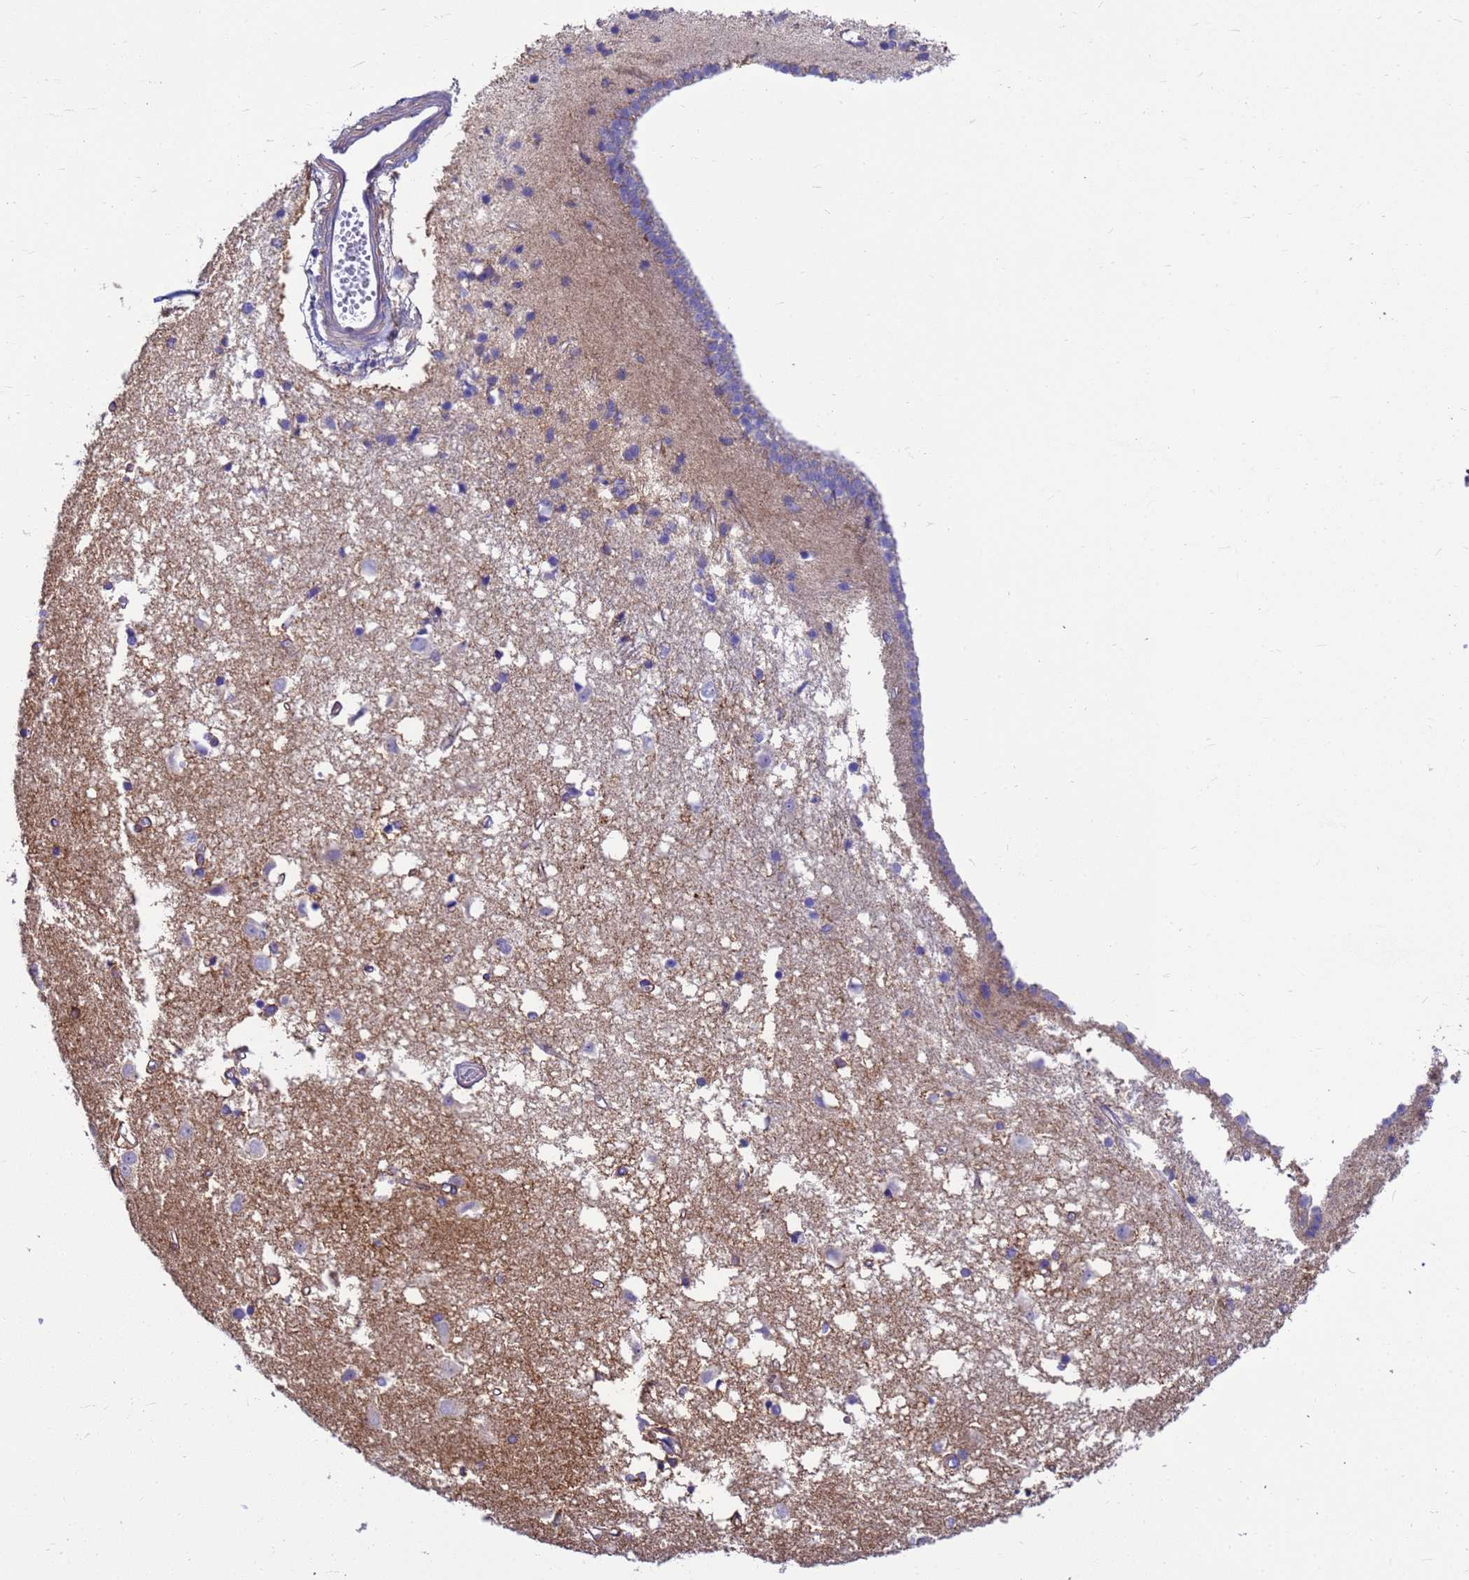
{"staining": {"intensity": "negative", "quantity": "none", "location": "none"}, "tissue": "caudate", "cell_type": "Glial cells", "image_type": "normal", "snomed": [{"axis": "morphology", "description": "Normal tissue, NOS"}, {"axis": "topography", "description": "Lateral ventricle wall"}], "caption": "Glial cells are negative for protein expression in benign human caudate.", "gene": "ZNF235", "patient": {"sex": "male", "age": 45}}